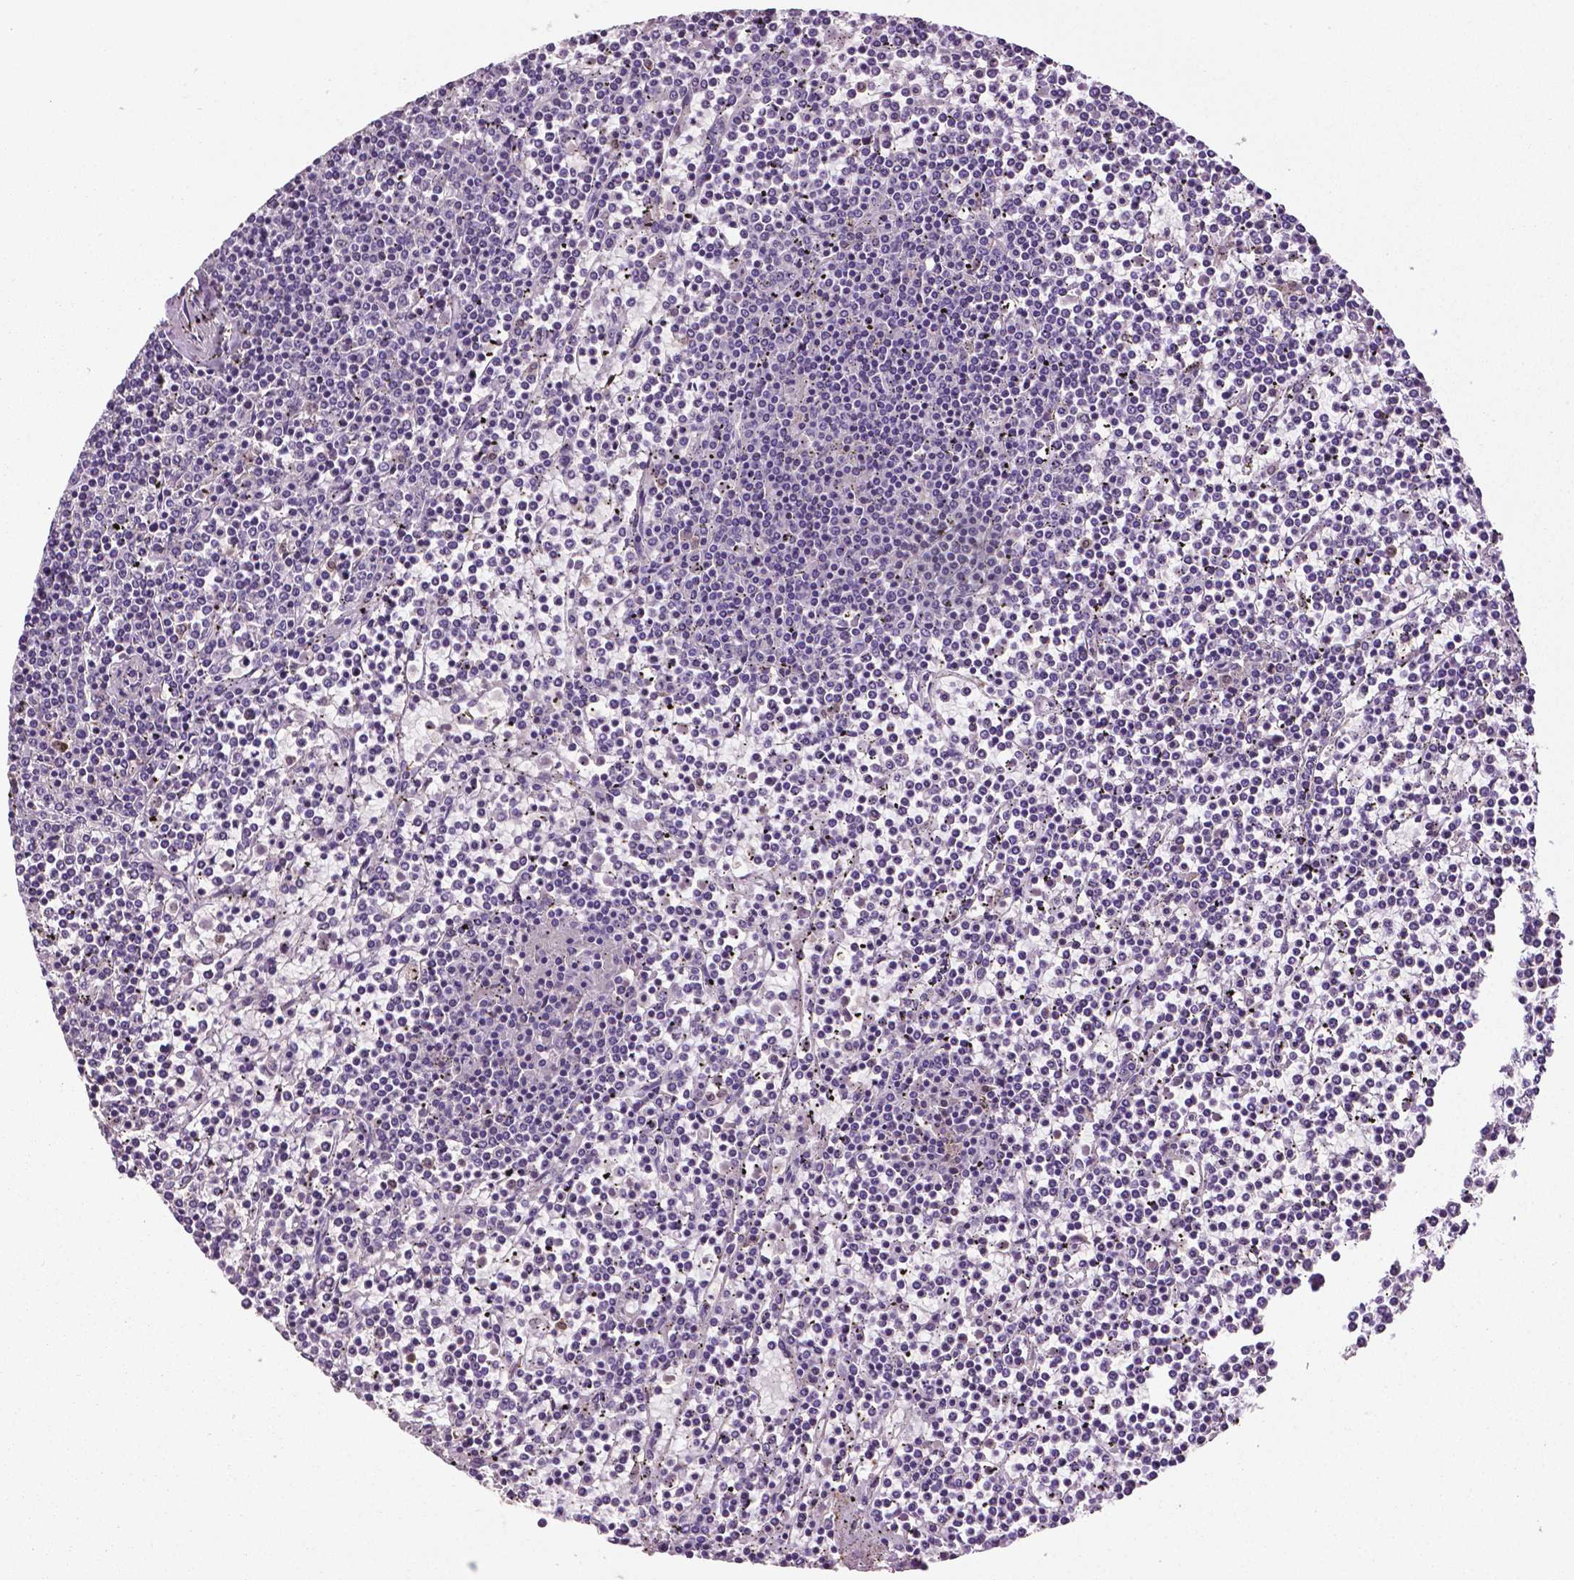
{"staining": {"intensity": "negative", "quantity": "none", "location": "none"}, "tissue": "lymphoma", "cell_type": "Tumor cells", "image_type": "cancer", "snomed": [{"axis": "morphology", "description": "Malignant lymphoma, non-Hodgkin's type, Low grade"}, {"axis": "topography", "description": "Spleen"}], "caption": "This image is of malignant lymphoma, non-Hodgkin's type (low-grade) stained with IHC to label a protein in brown with the nuclei are counter-stained blue. There is no positivity in tumor cells.", "gene": "PHGDH", "patient": {"sex": "female", "age": 19}}